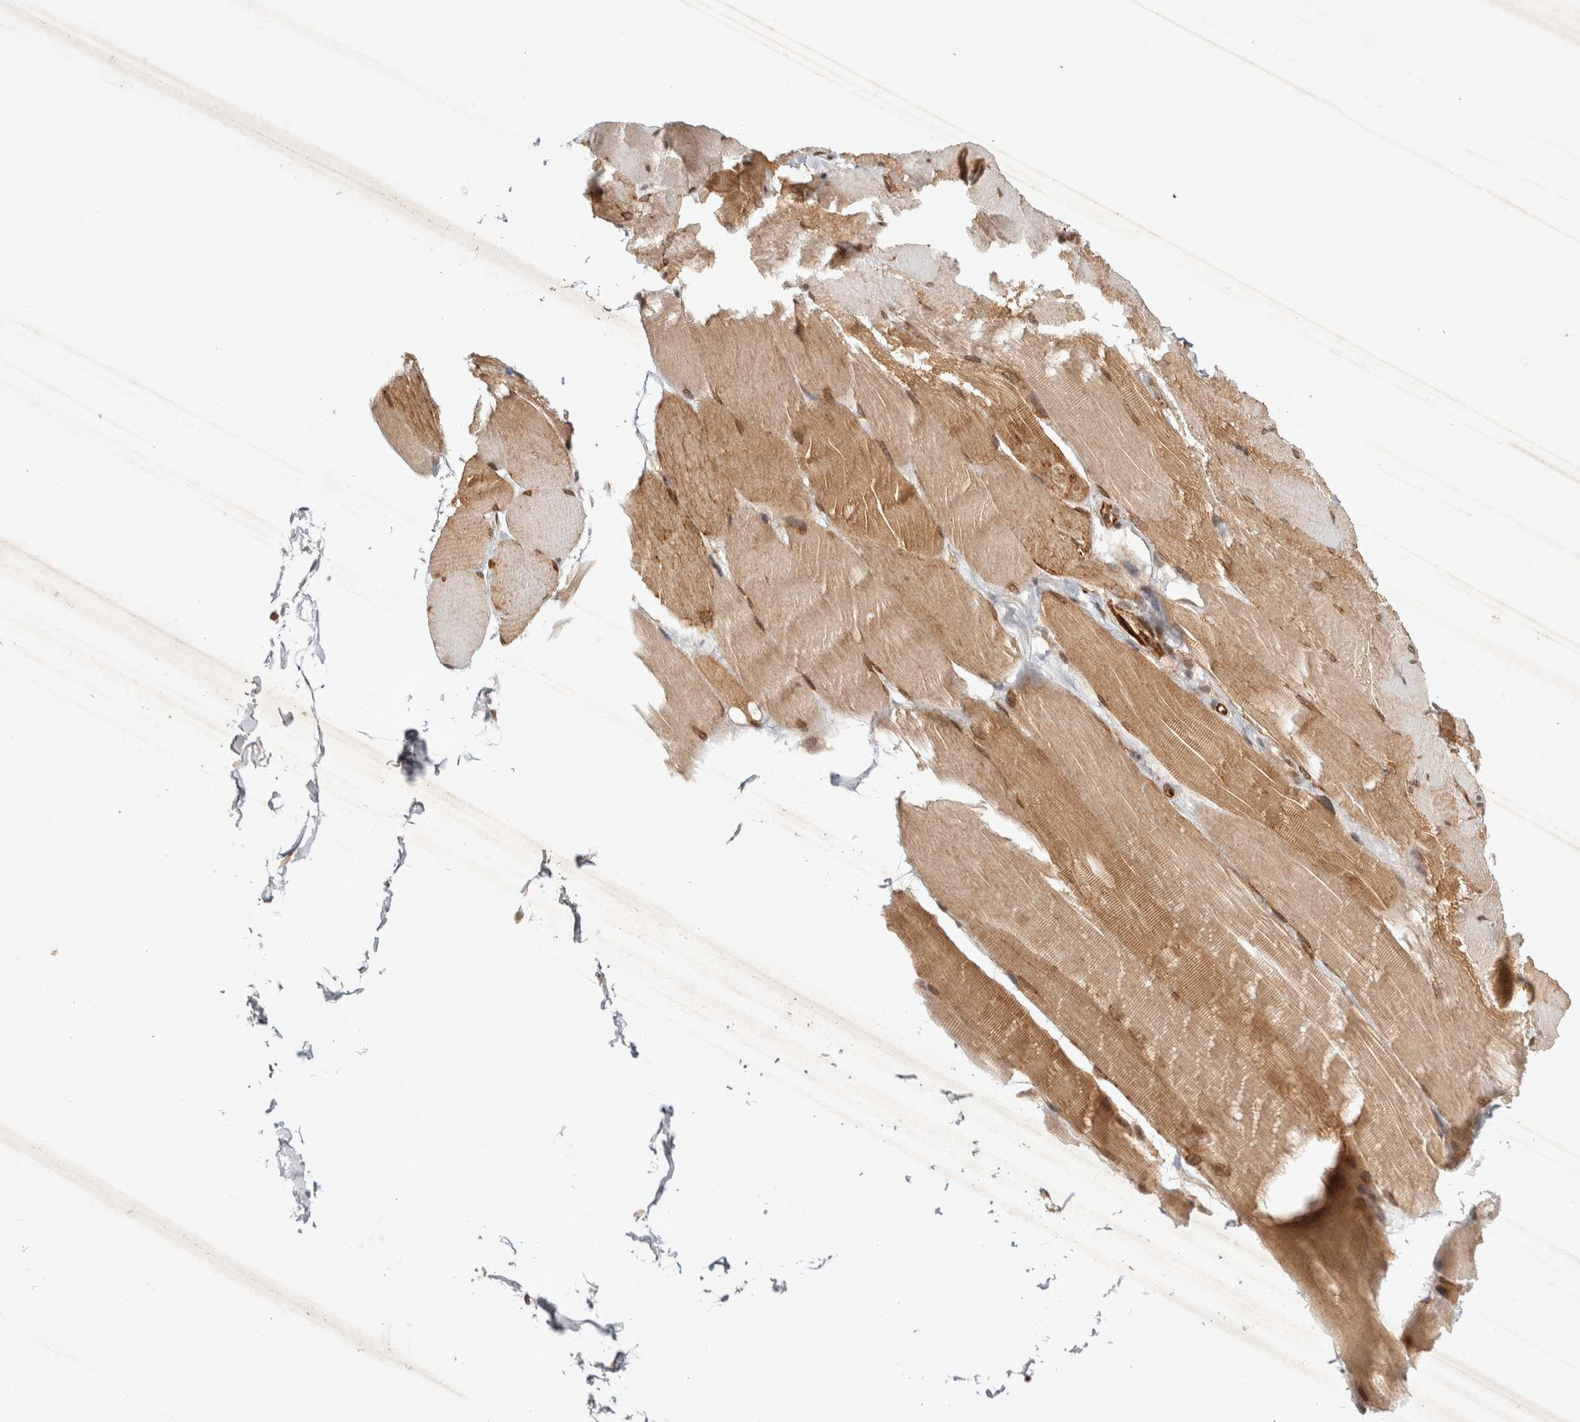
{"staining": {"intensity": "moderate", "quantity": ">75%", "location": "cytoplasmic/membranous,nuclear"}, "tissue": "skeletal muscle", "cell_type": "Myocytes", "image_type": "normal", "snomed": [{"axis": "morphology", "description": "Normal tissue, NOS"}, {"axis": "topography", "description": "Skin"}, {"axis": "topography", "description": "Skeletal muscle"}], "caption": "IHC (DAB) staining of normal skeletal muscle reveals moderate cytoplasmic/membranous,nuclear protein staining in approximately >75% of myocytes. (IHC, brightfield microscopy, high magnification).", "gene": "ZNF318", "patient": {"sex": "male", "age": 83}}